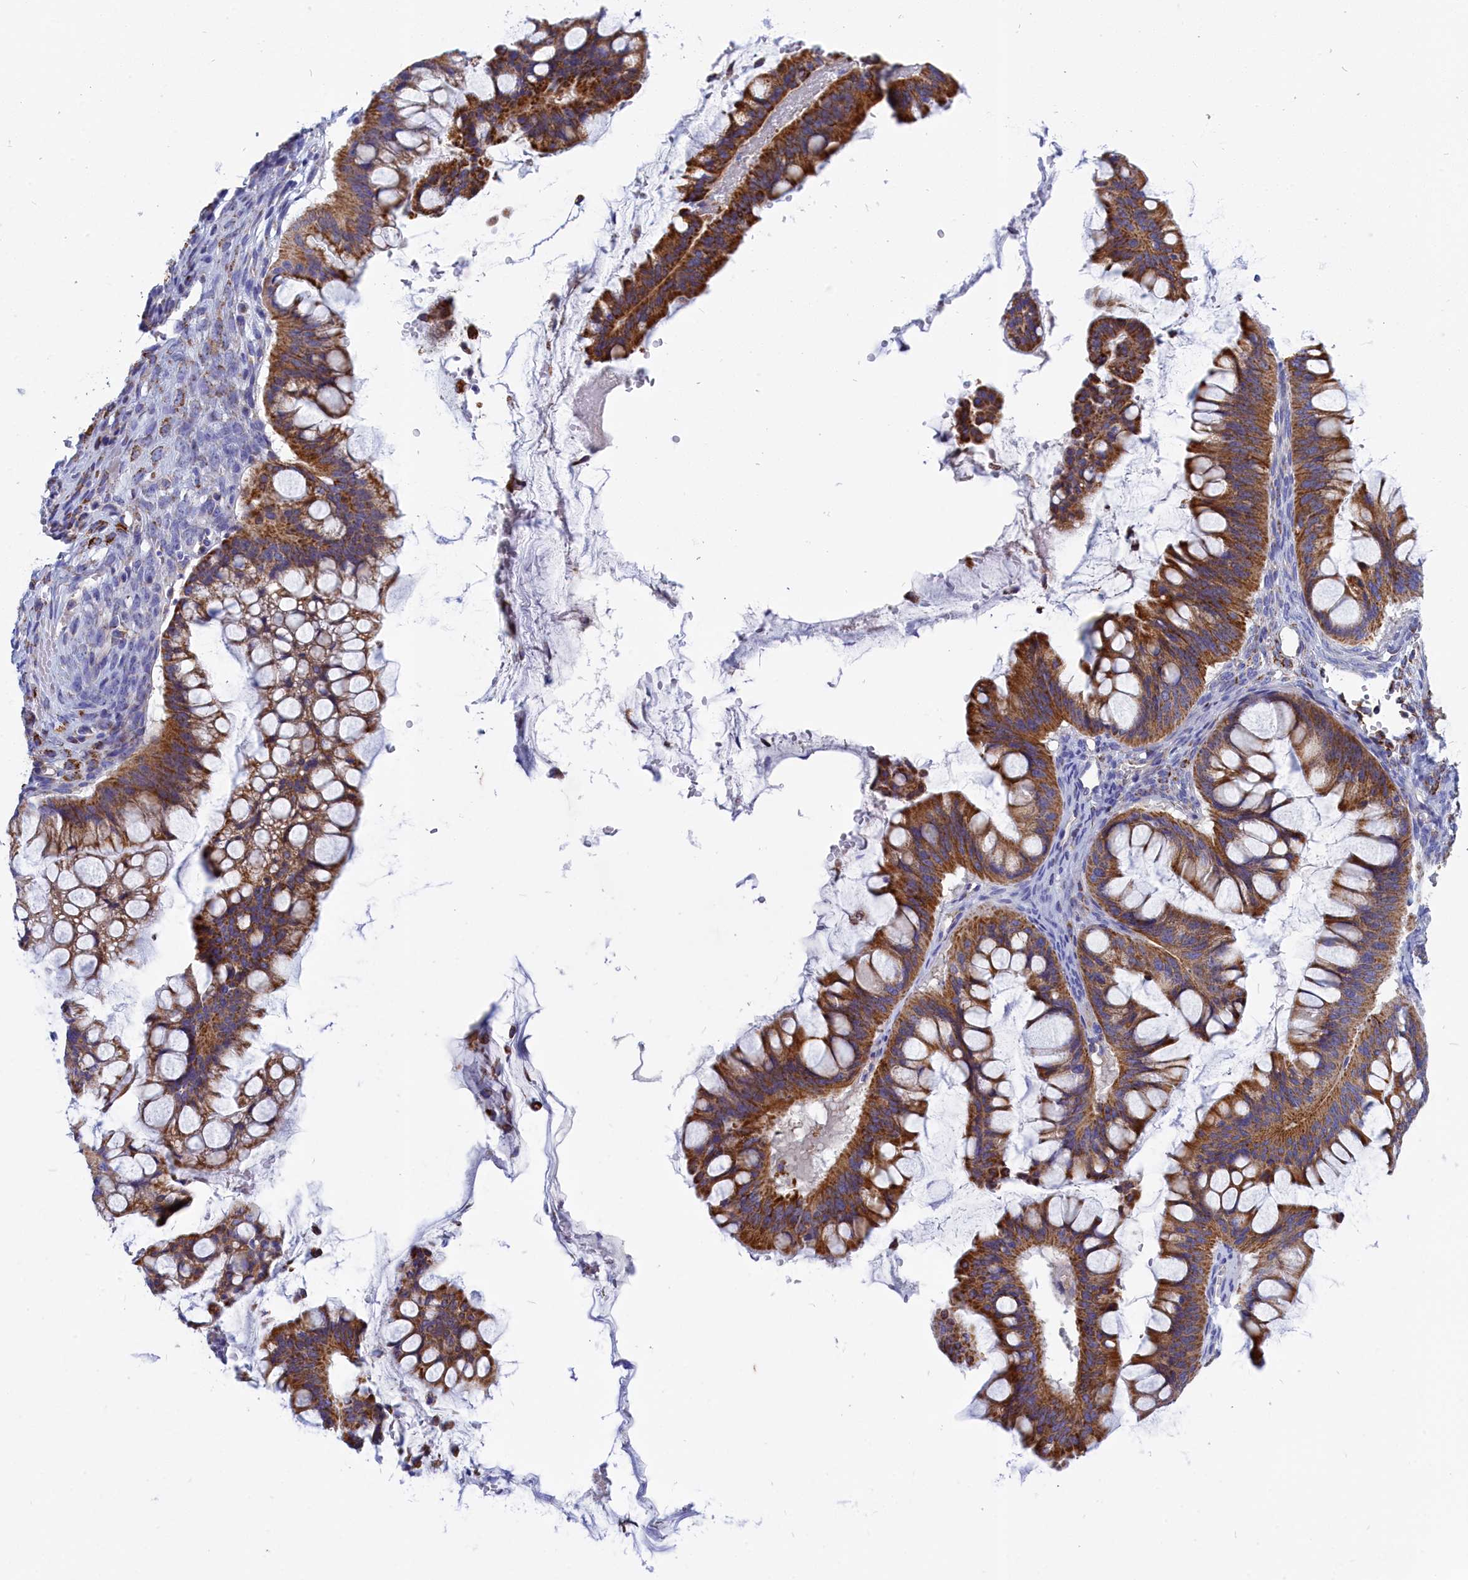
{"staining": {"intensity": "moderate", "quantity": ">75%", "location": "cytoplasmic/membranous"}, "tissue": "ovarian cancer", "cell_type": "Tumor cells", "image_type": "cancer", "snomed": [{"axis": "morphology", "description": "Cystadenocarcinoma, mucinous, NOS"}, {"axis": "topography", "description": "Ovary"}], "caption": "Mucinous cystadenocarcinoma (ovarian) stained with a protein marker demonstrates moderate staining in tumor cells.", "gene": "CCRL2", "patient": {"sex": "female", "age": 73}}